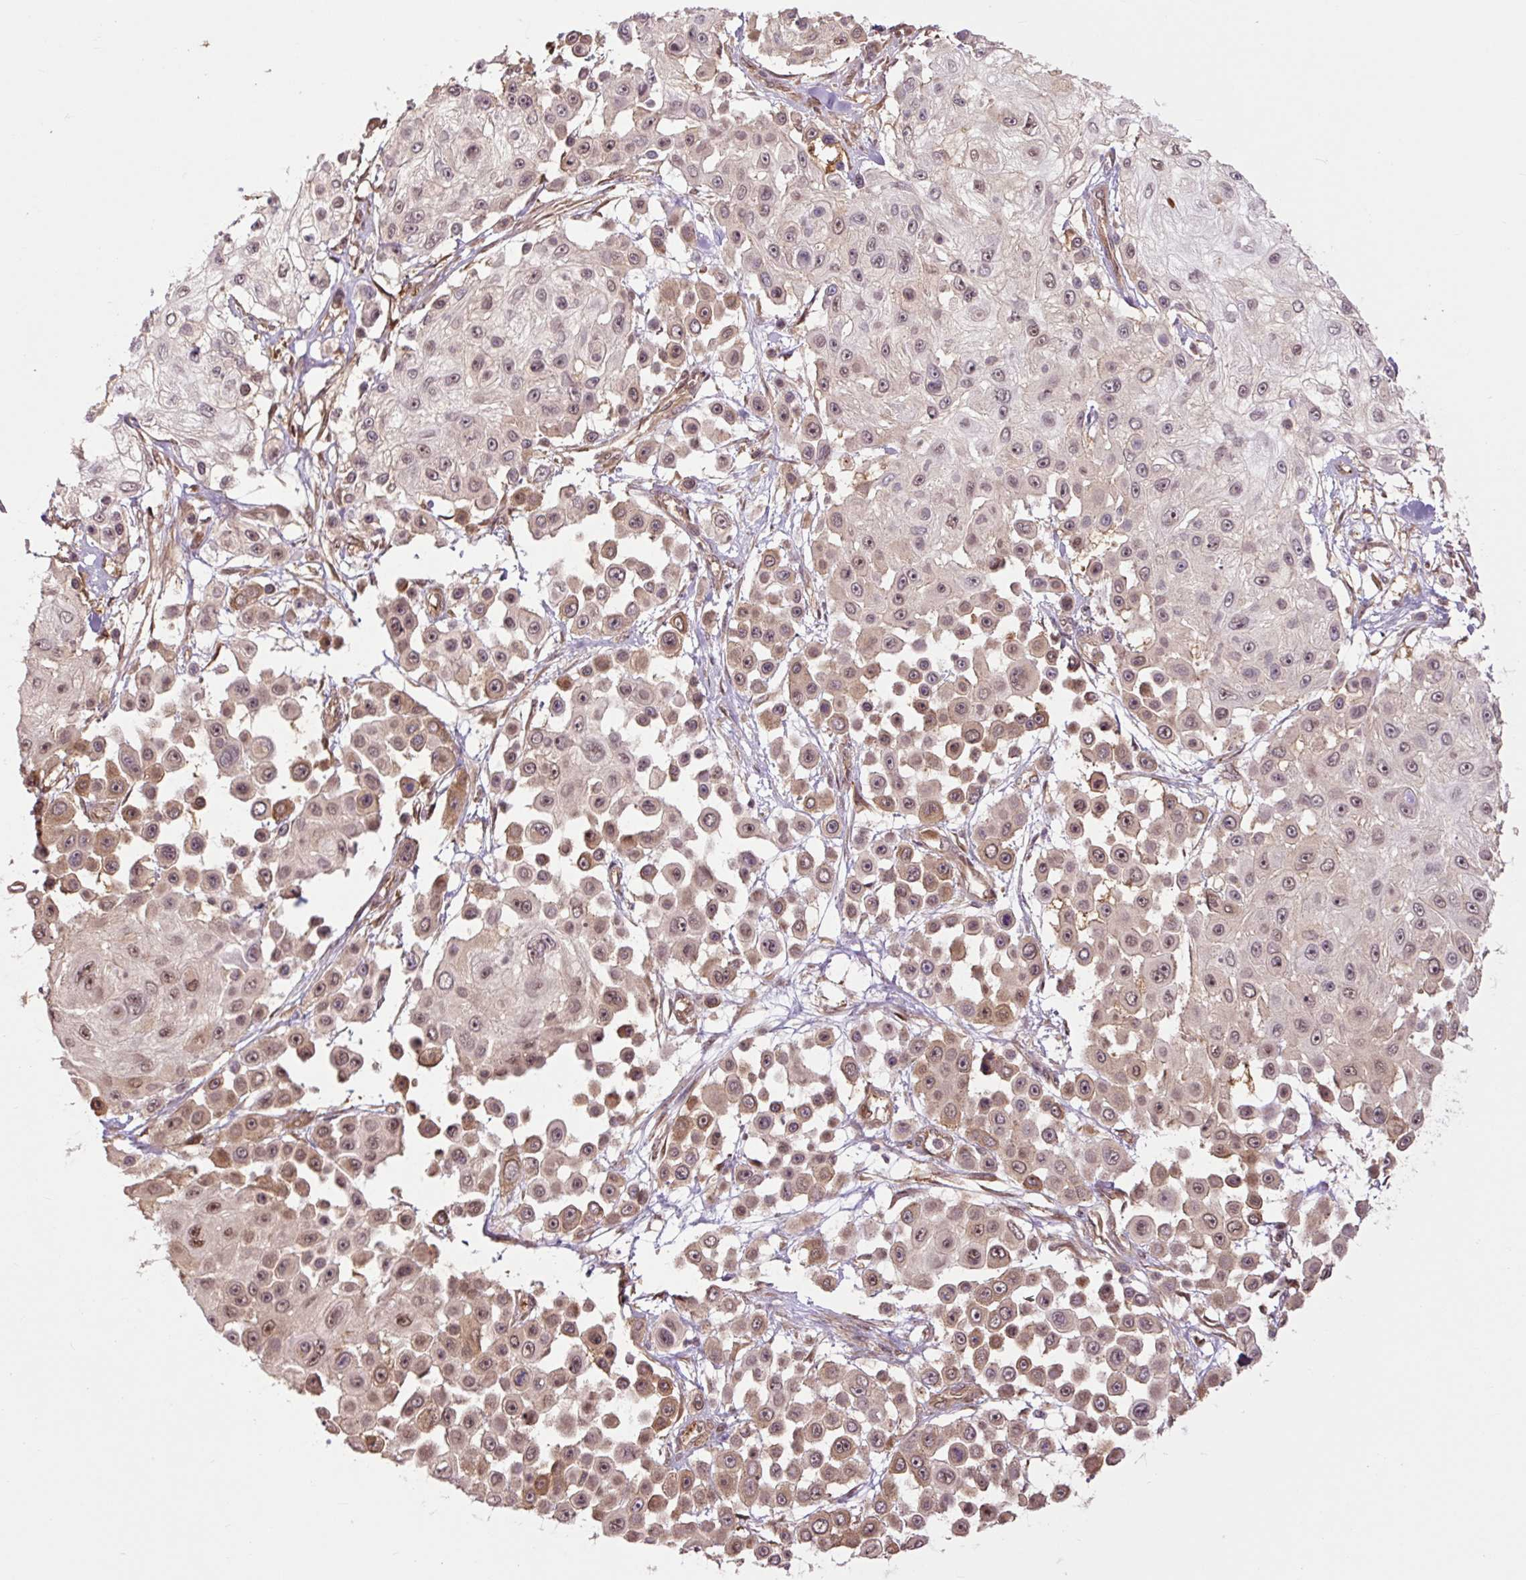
{"staining": {"intensity": "moderate", "quantity": "25%-75%", "location": "cytoplasmic/membranous,nuclear"}, "tissue": "skin cancer", "cell_type": "Tumor cells", "image_type": "cancer", "snomed": [{"axis": "morphology", "description": "Squamous cell carcinoma, NOS"}, {"axis": "topography", "description": "Skin"}], "caption": "Immunohistochemistry (IHC) histopathology image of neoplastic tissue: squamous cell carcinoma (skin) stained using IHC reveals medium levels of moderate protein expression localized specifically in the cytoplasmic/membranous and nuclear of tumor cells, appearing as a cytoplasmic/membranous and nuclear brown color.", "gene": "TPT1", "patient": {"sex": "male", "age": 67}}